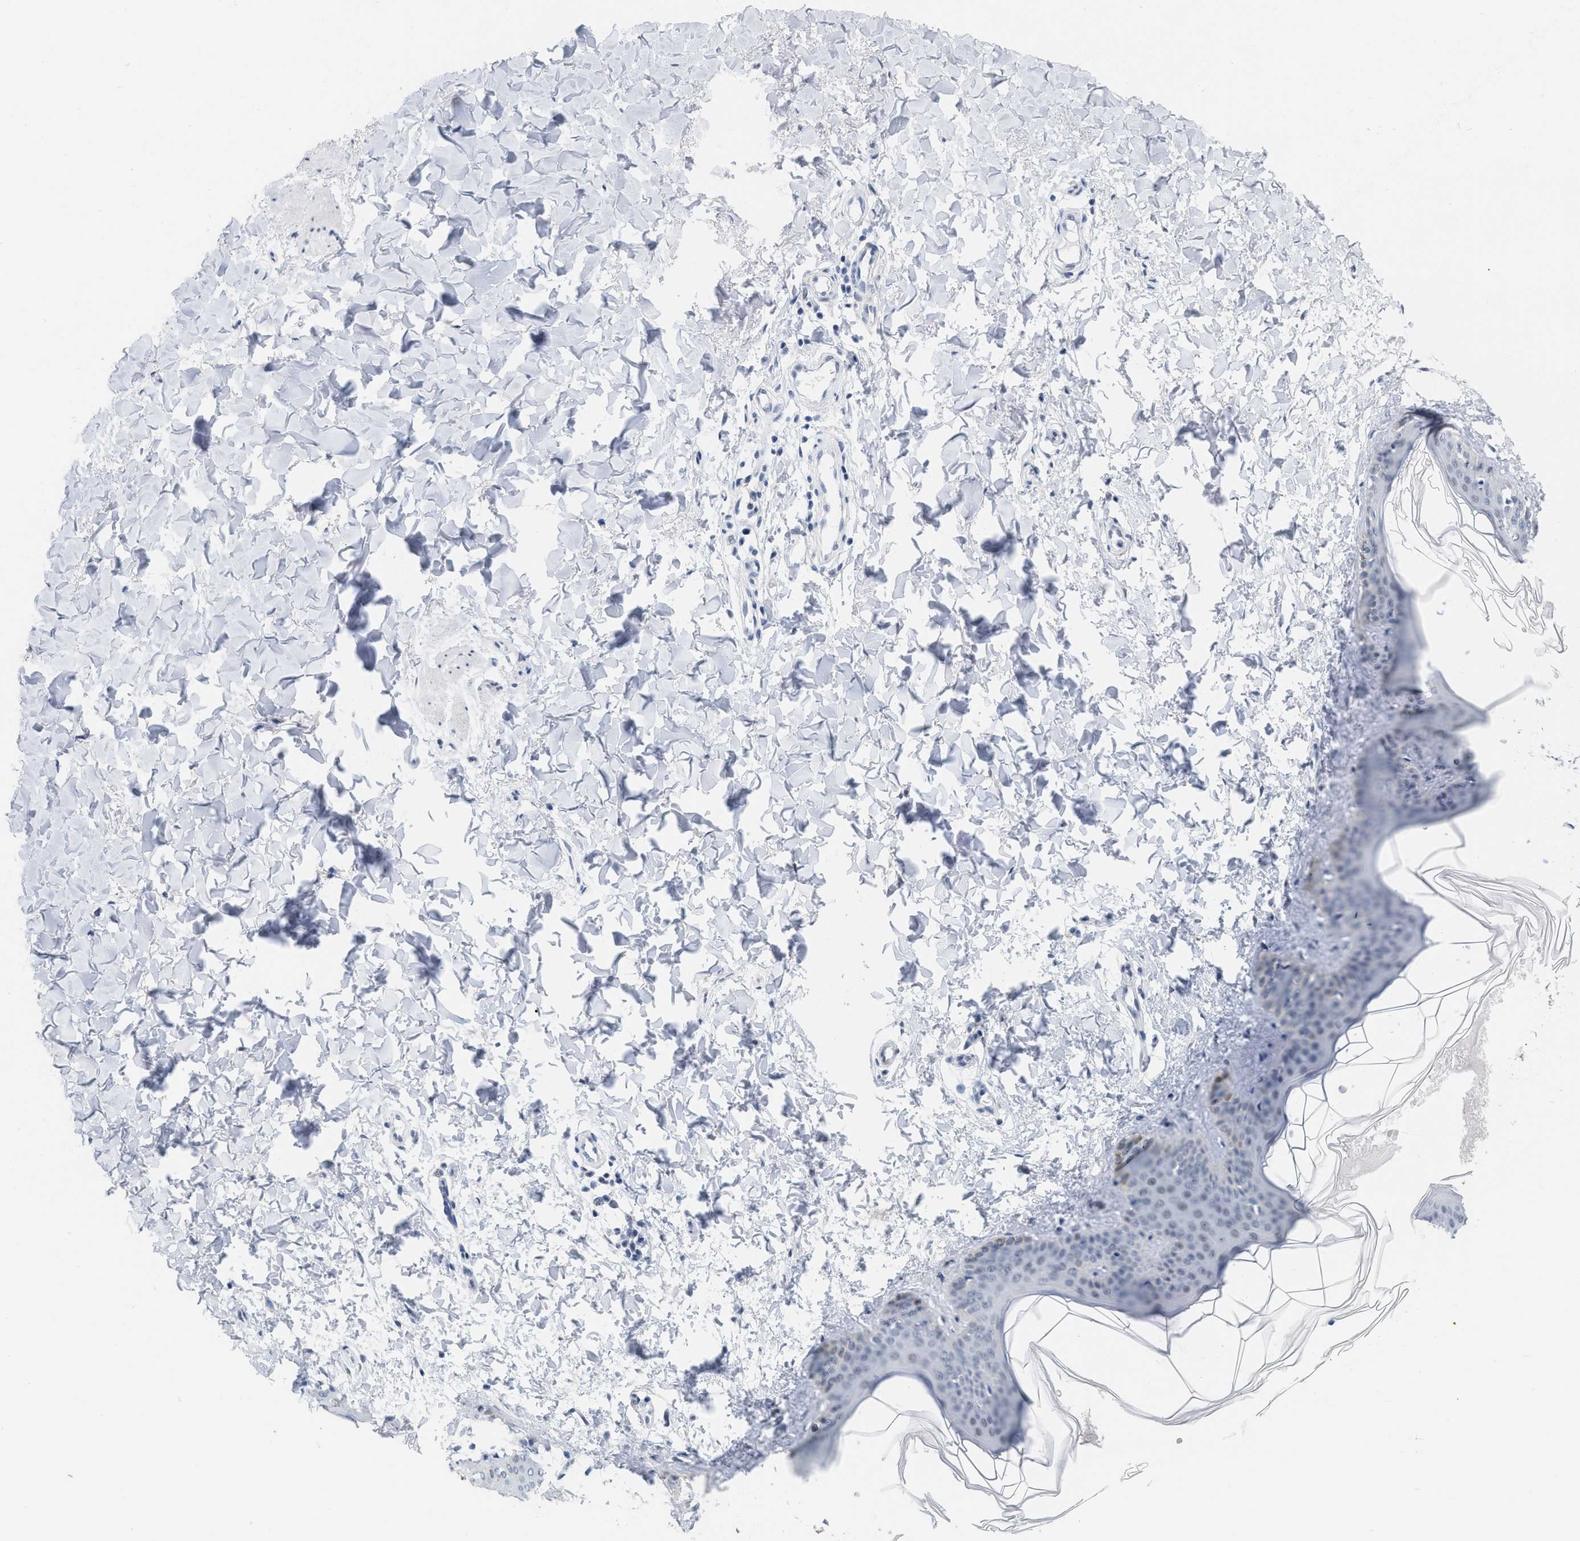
{"staining": {"intensity": "negative", "quantity": "none", "location": "none"}, "tissue": "skin", "cell_type": "Fibroblasts", "image_type": "normal", "snomed": [{"axis": "morphology", "description": "Normal tissue, NOS"}, {"axis": "topography", "description": "Skin"}], "caption": "Immunohistochemical staining of normal skin reveals no significant positivity in fibroblasts. (Stains: DAB (3,3'-diaminobenzidine) immunohistochemistry with hematoxylin counter stain, Microscopy: brightfield microscopy at high magnification).", "gene": "XIRP1", "patient": {"sex": "female", "age": 17}}